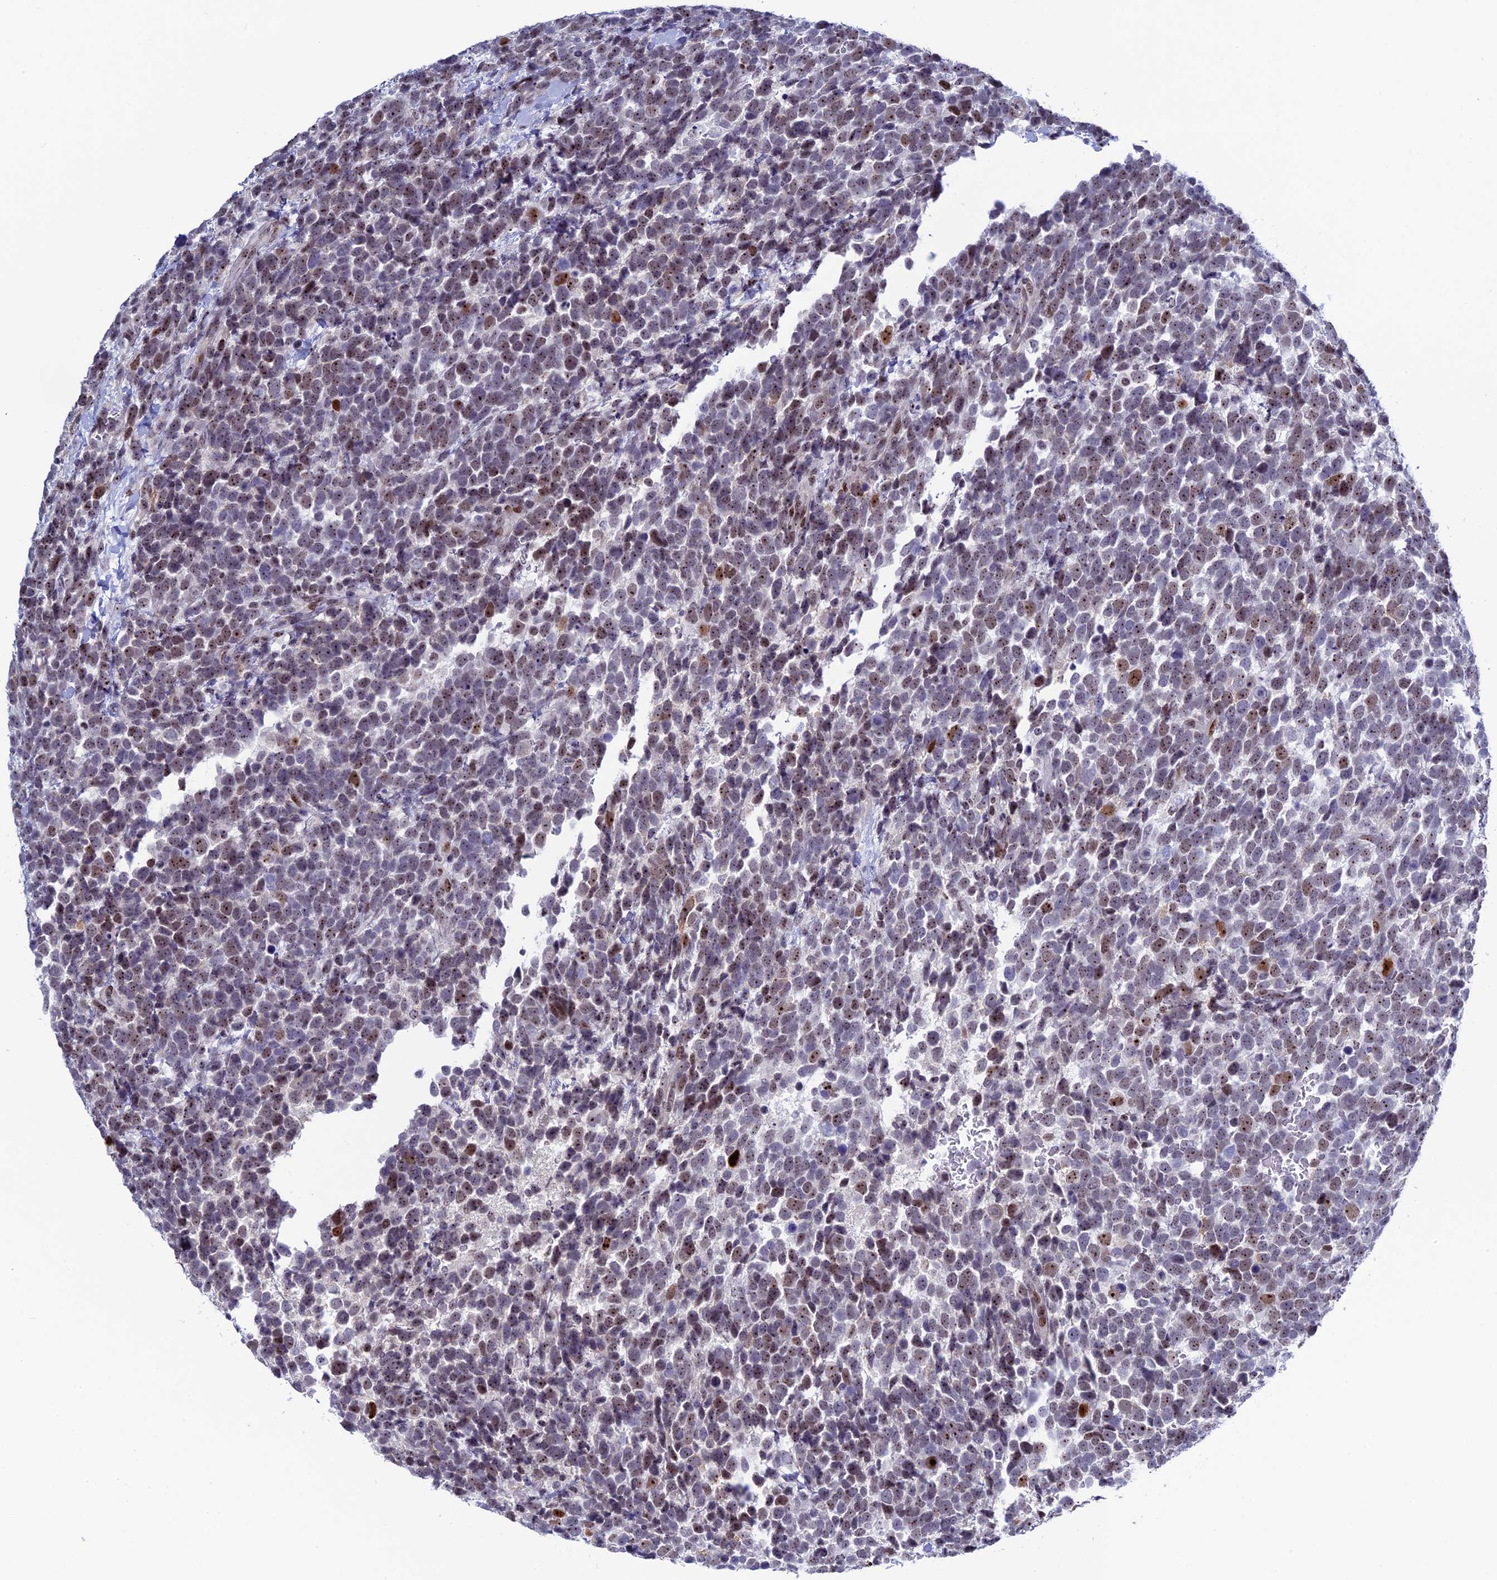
{"staining": {"intensity": "moderate", "quantity": ">75%", "location": "nuclear"}, "tissue": "urothelial cancer", "cell_type": "Tumor cells", "image_type": "cancer", "snomed": [{"axis": "morphology", "description": "Urothelial carcinoma, High grade"}, {"axis": "topography", "description": "Urinary bladder"}], "caption": "Immunohistochemical staining of human urothelial carcinoma (high-grade) displays medium levels of moderate nuclear staining in approximately >75% of tumor cells.", "gene": "CCDC86", "patient": {"sex": "female", "age": 82}}